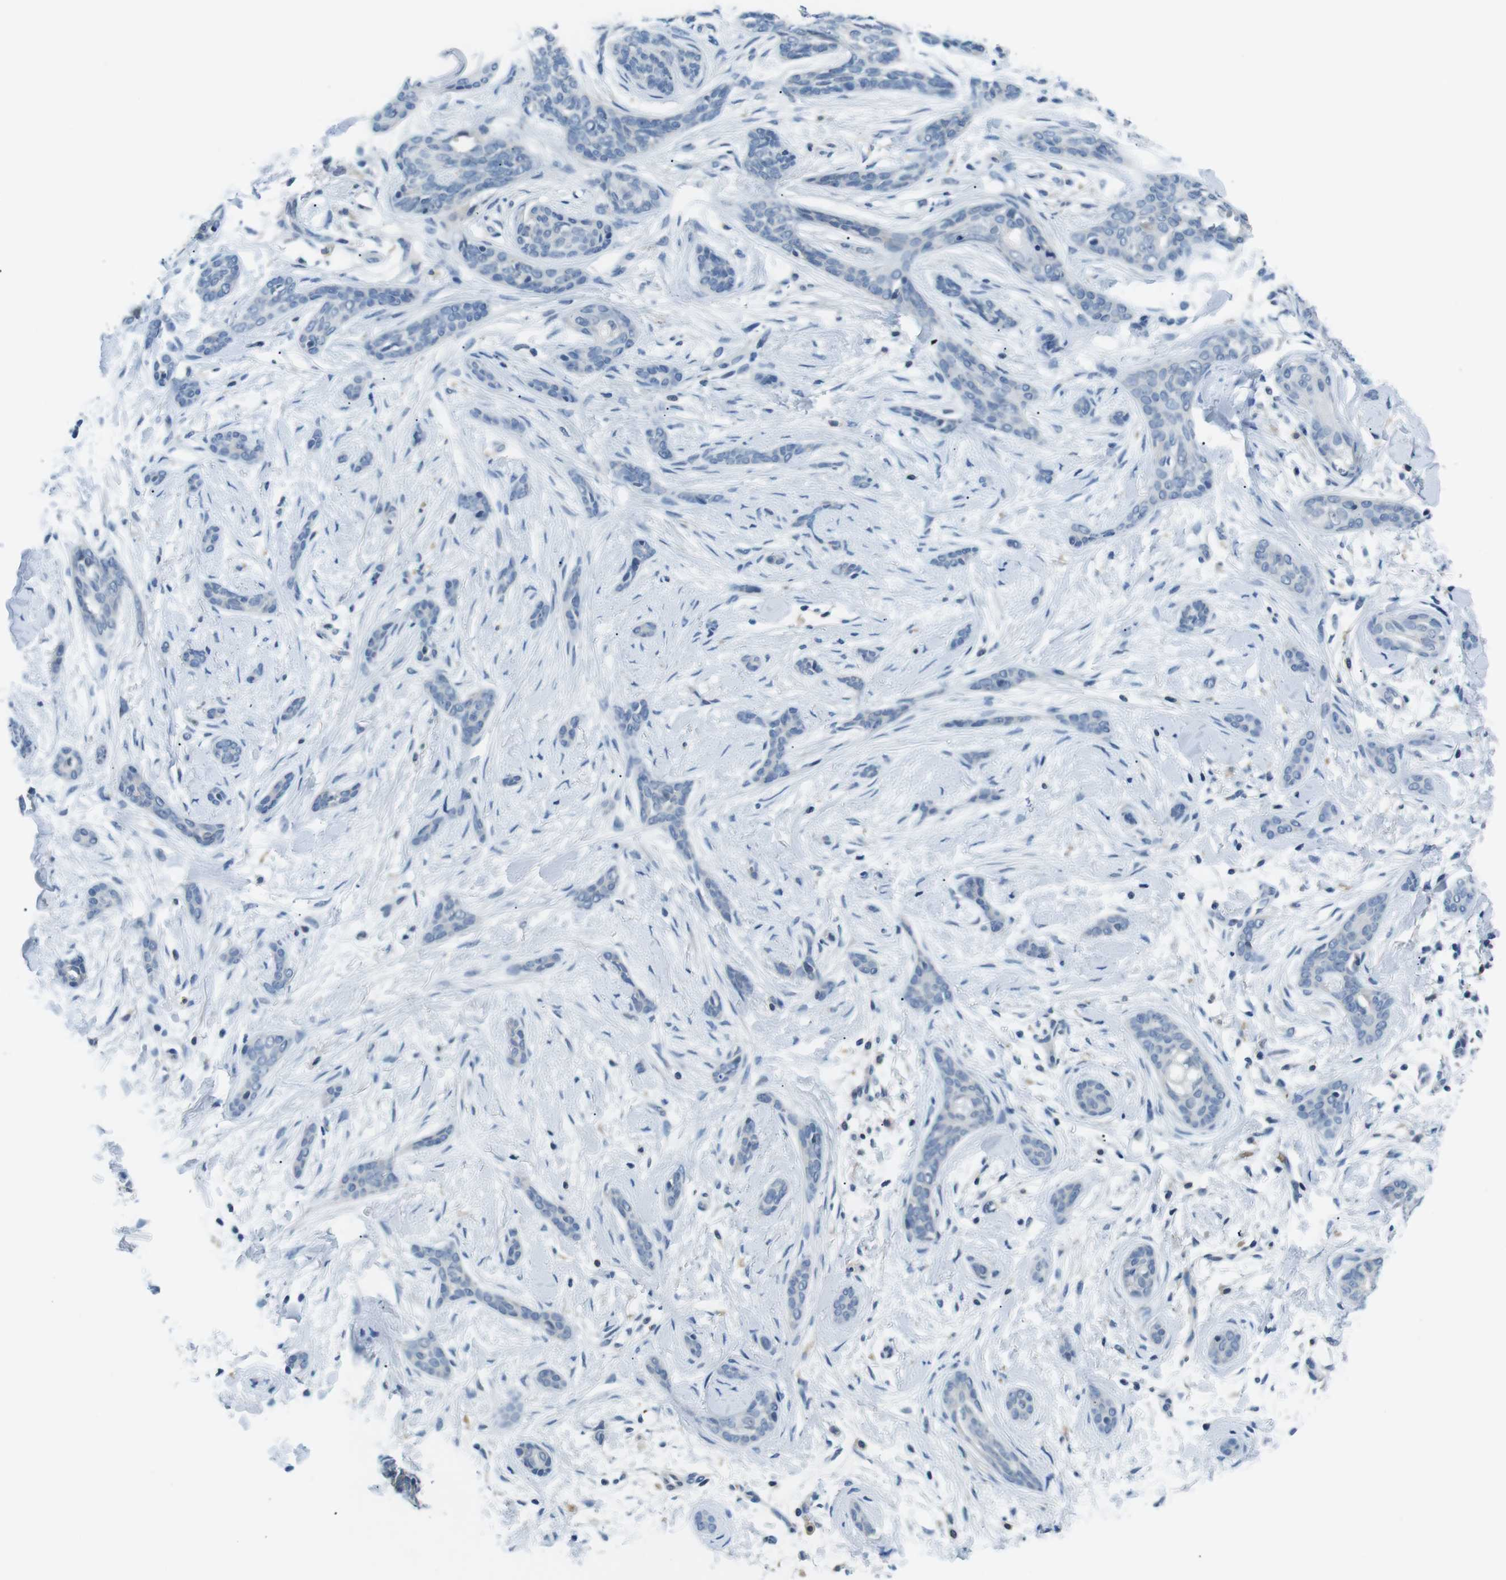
{"staining": {"intensity": "negative", "quantity": "none", "location": "none"}, "tissue": "skin cancer", "cell_type": "Tumor cells", "image_type": "cancer", "snomed": [{"axis": "morphology", "description": "Basal cell carcinoma"}, {"axis": "morphology", "description": "Adnexal tumor, benign"}, {"axis": "topography", "description": "Skin"}], "caption": "This is an immunohistochemistry (IHC) photomicrograph of skin cancer. There is no expression in tumor cells.", "gene": "WSCD1", "patient": {"sex": "female", "age": 42}}